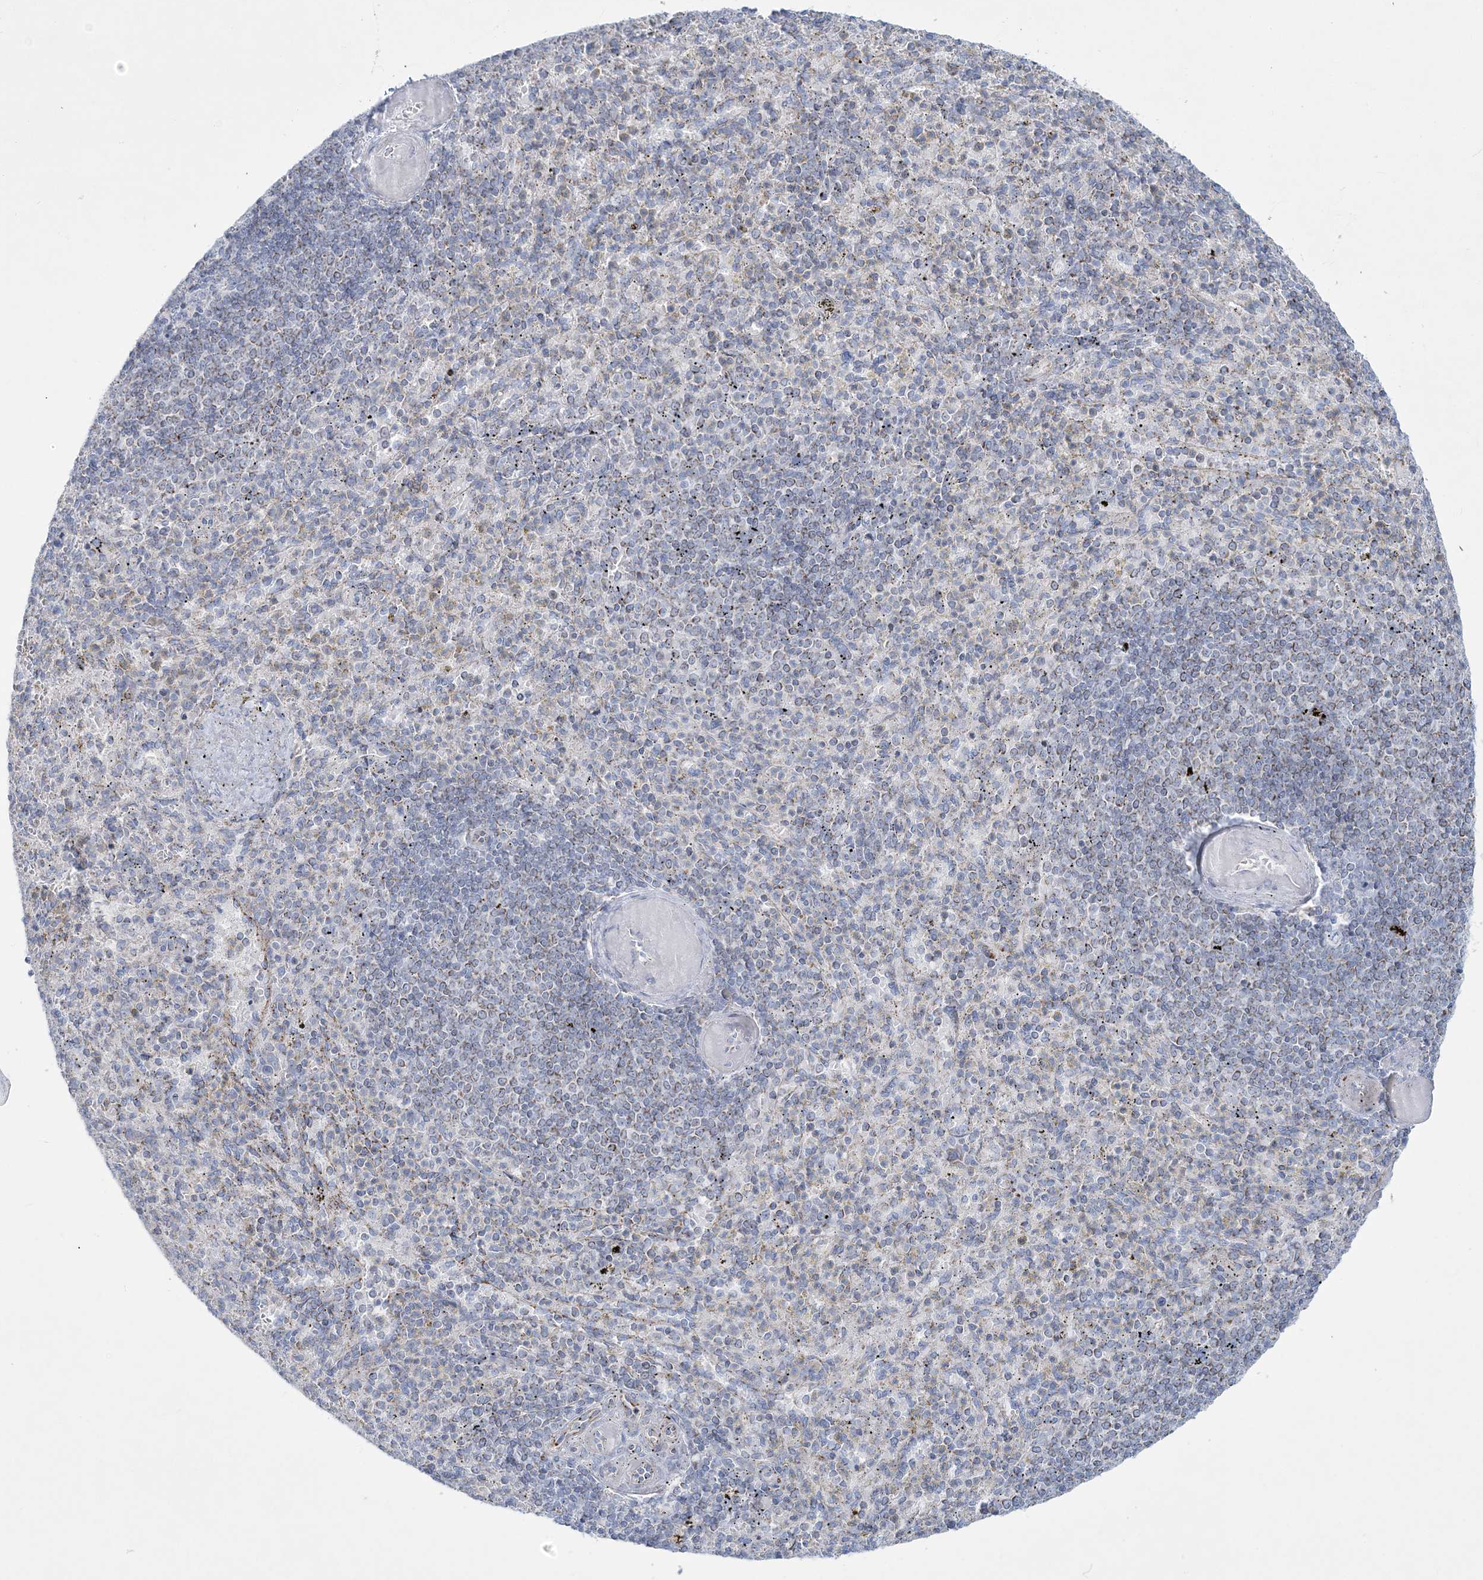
{"staining": {"intensity": "negative", "quantity": "none", "location": "none"}, "tissue": "spleen", "cell_type": "Cells in red pulp", "image_type": "normal", "snomed": [{"axis": "morphology", "description": "Normal tissue, NOS"}, {"axis": "topography", "description": "Spleen"}], "caption": "Human spleen stained for a protein using immunohistochemistry shows no staining in cells in red pulp.", "gene": "TBC1D7", "patient": {"sex": "female", "age": 74}}